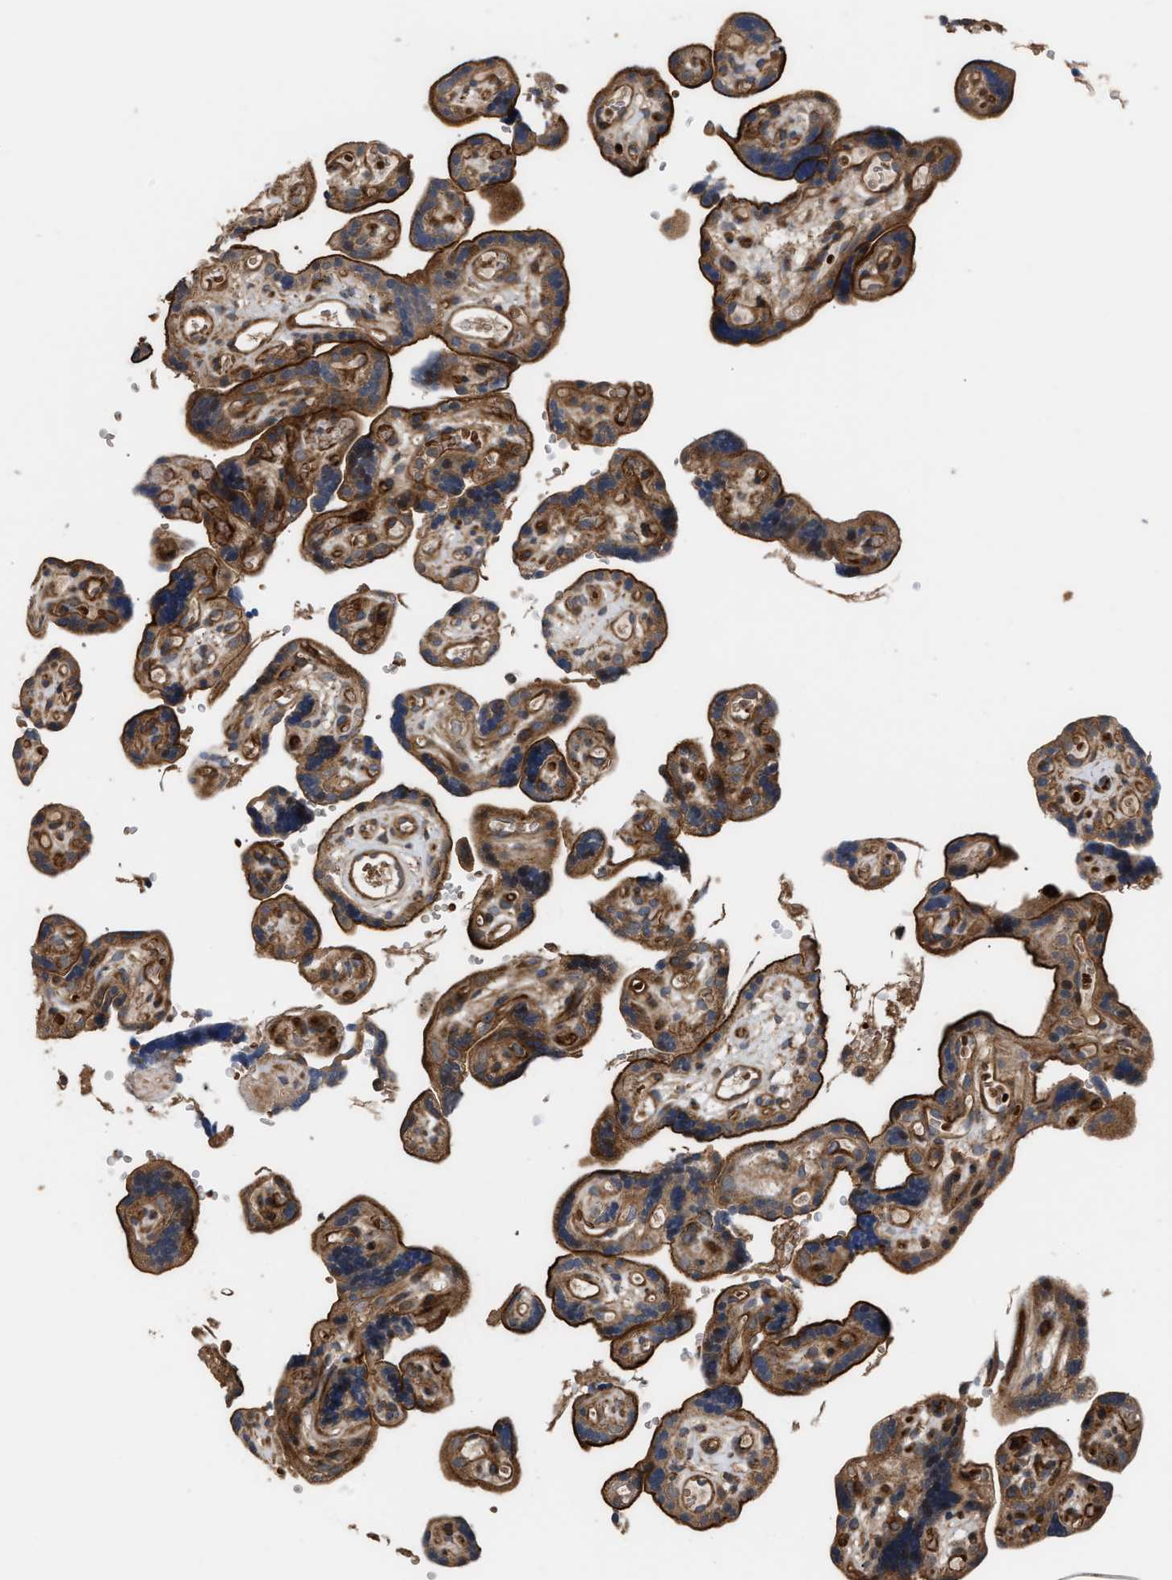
{"staining": {"intensity": "strong", "quantity": ">75%", "location": "cytoplasmic/membranous"}, "tissue": "placenta", "cell_type": "Trophoblastic cells", "image_type": "normal", "snomed": [{"axis": "morphology", "description": "Normal tissue, NOS"}, {"axis": "topography", "description": "Placenta"}], "caption": "IHC photomicrograph of normal placenta stained for a protein (brown), which displays high levels of strong cytoplasmic/membranous staining in approximately >75% of trophoblastic cells.", "gene": "STAU1", "patient": {"sex": "female", "age": 30}}